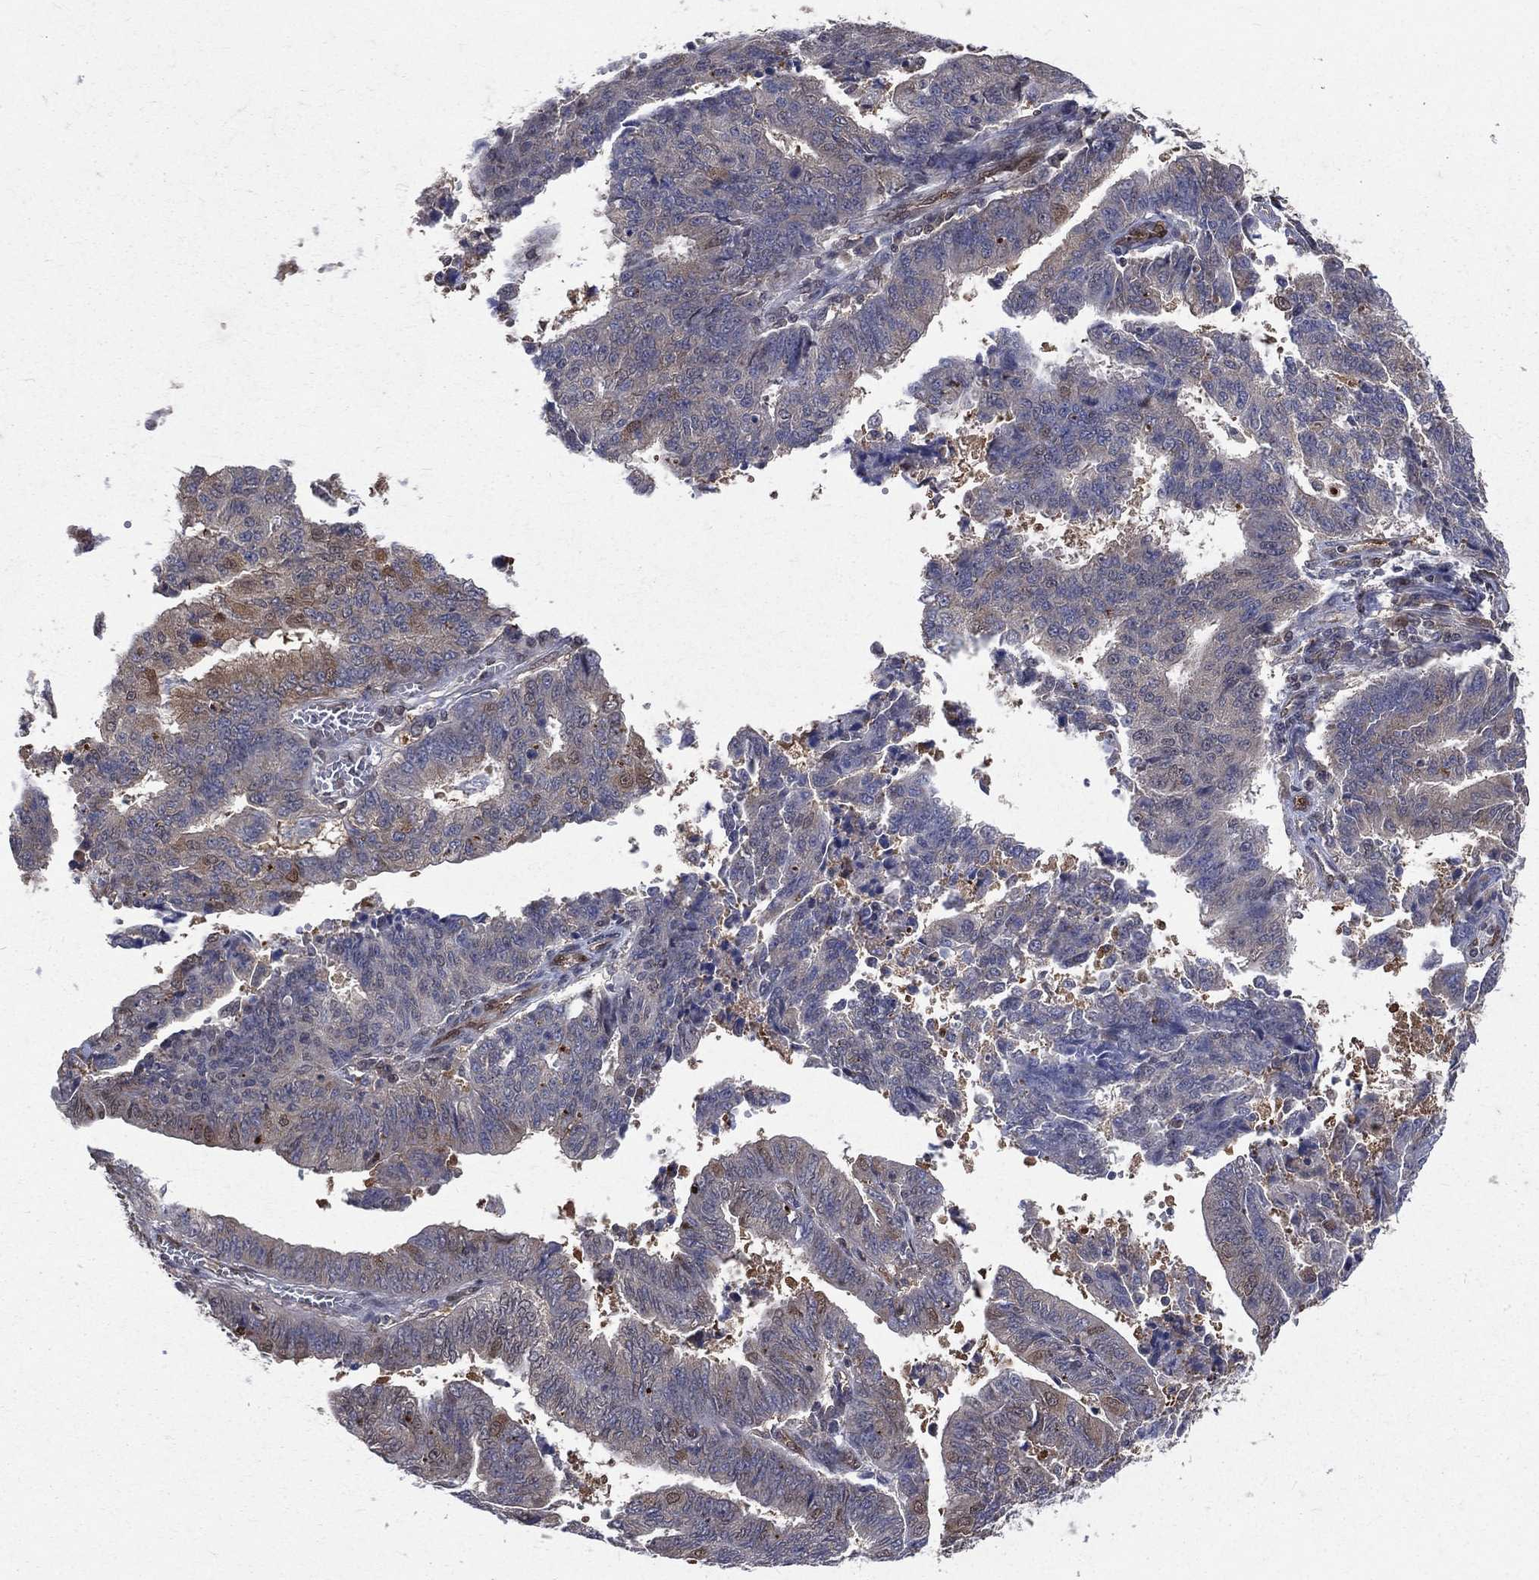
{"staining": {"intensity": "moderate", "quantity": "25%-75%", "location": "cytoplasmic/membranous"}, "tissue": "endometrial cancer", "cell_type": "Tumor cells", "image_type": "cancer", "snomed": [{"axis": "morphology", "description": "Adenocarcinoma, NOS"}, {"axis": "topography", "description": "Endometrium"}], "caption": "Immunohistochemical staining of endometrial cancer (adenocarcinoma) displays moderate cytoplasmic/membranous protein staining in approximately 25%-75% of tumor cells. (brown staining indicates protein expression, while blue staining denotes nuclei).", "gene": "GMPR2", "patient": {"sex": "female", "age": 82}}